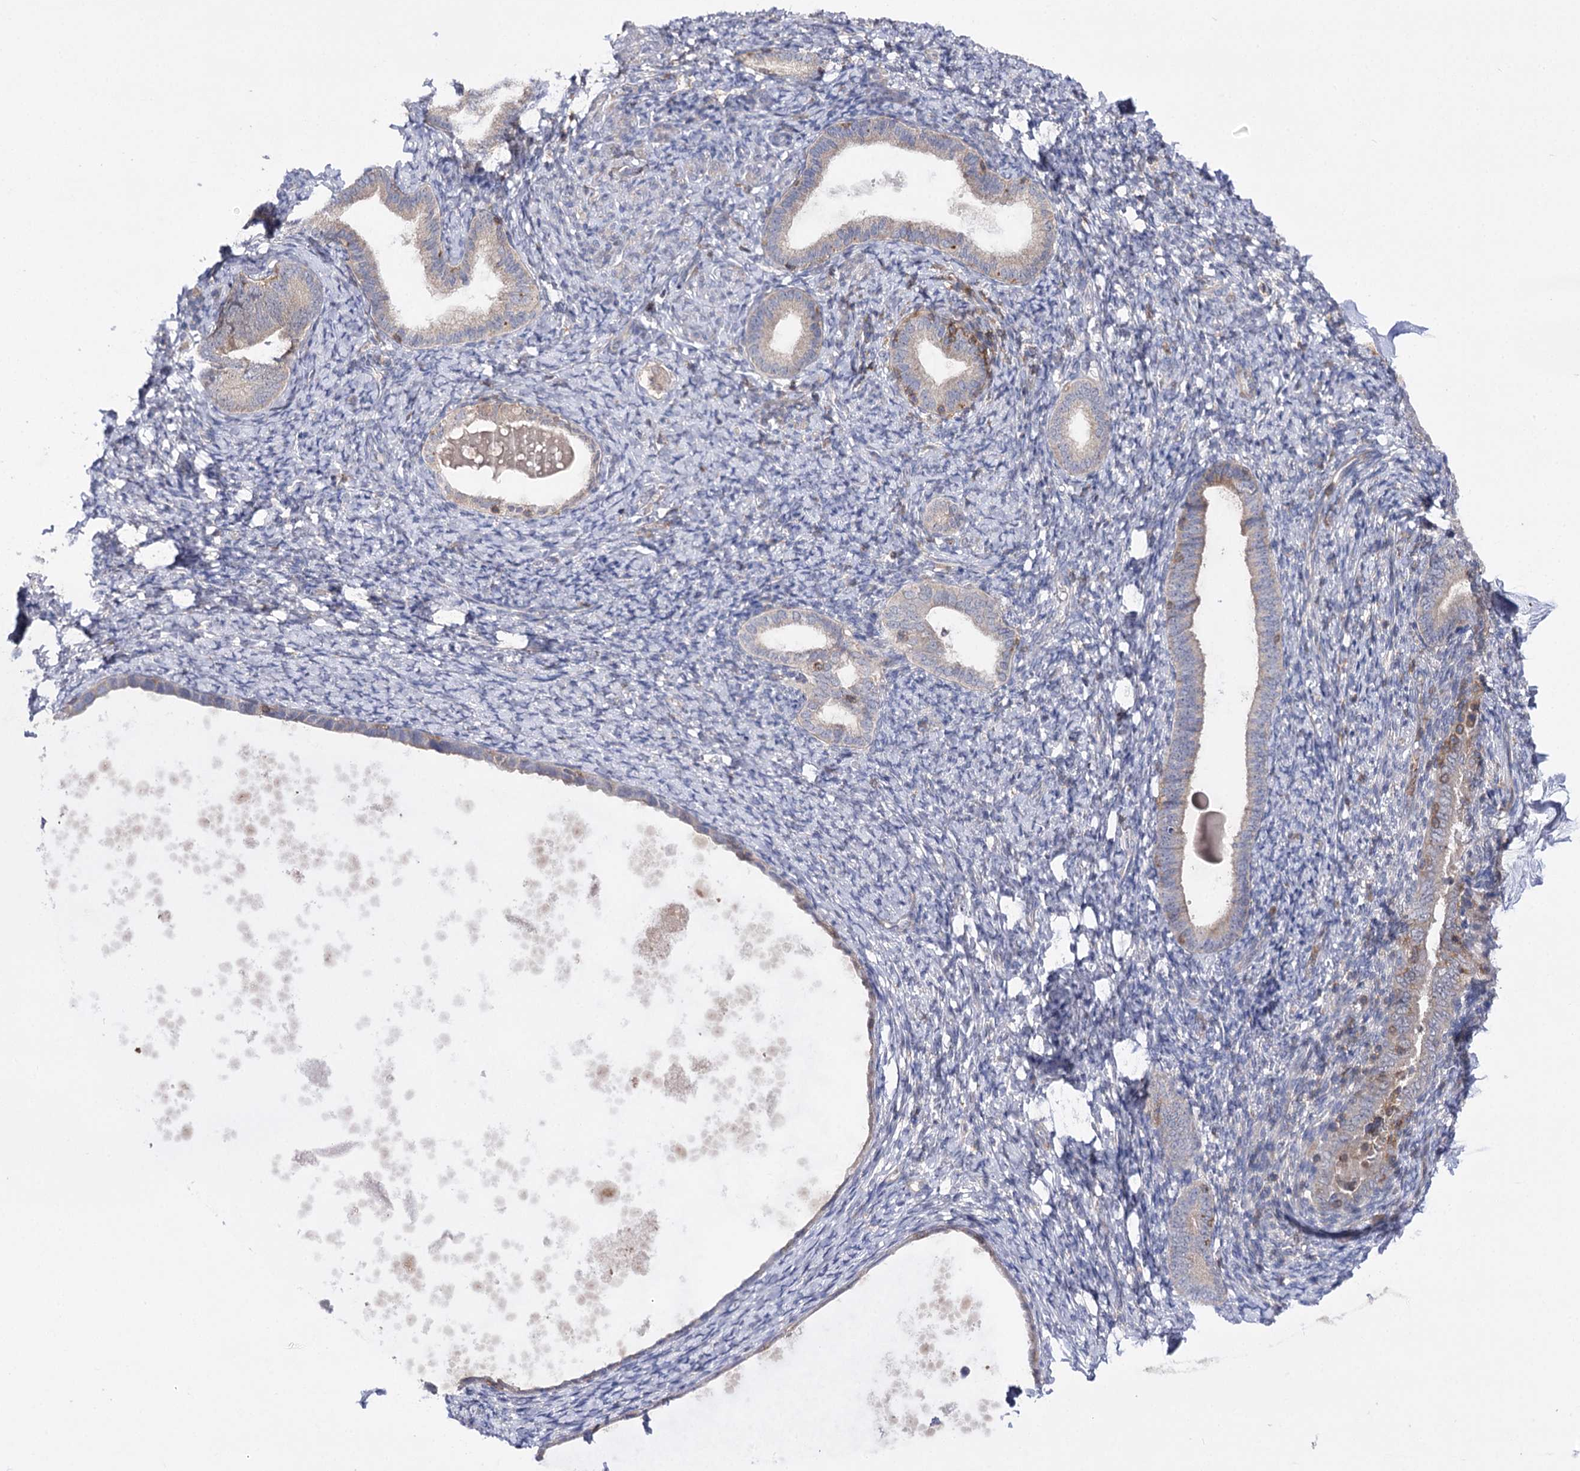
{"staining": {"intensity": "negative", "quantity": "none", "location": "none"}, "tissue": "endometrium", "cell_type": "Cells in endometrial stroma", "image_type": "normal", "snomed": [{"axis": "morphology", "description": "Normal tissue, NOS"}, {"axis": "topography", "description": "Endometrium"}], "caption": "Photomicrograph shows no significant protein expression in cells in endometrial stroma of benign endometrium. (Immunohistochemistry (ihc), brightfield microscopy, high magnification).", "gene": "BCR", "patient": {"sex": "female", "age": 72}}